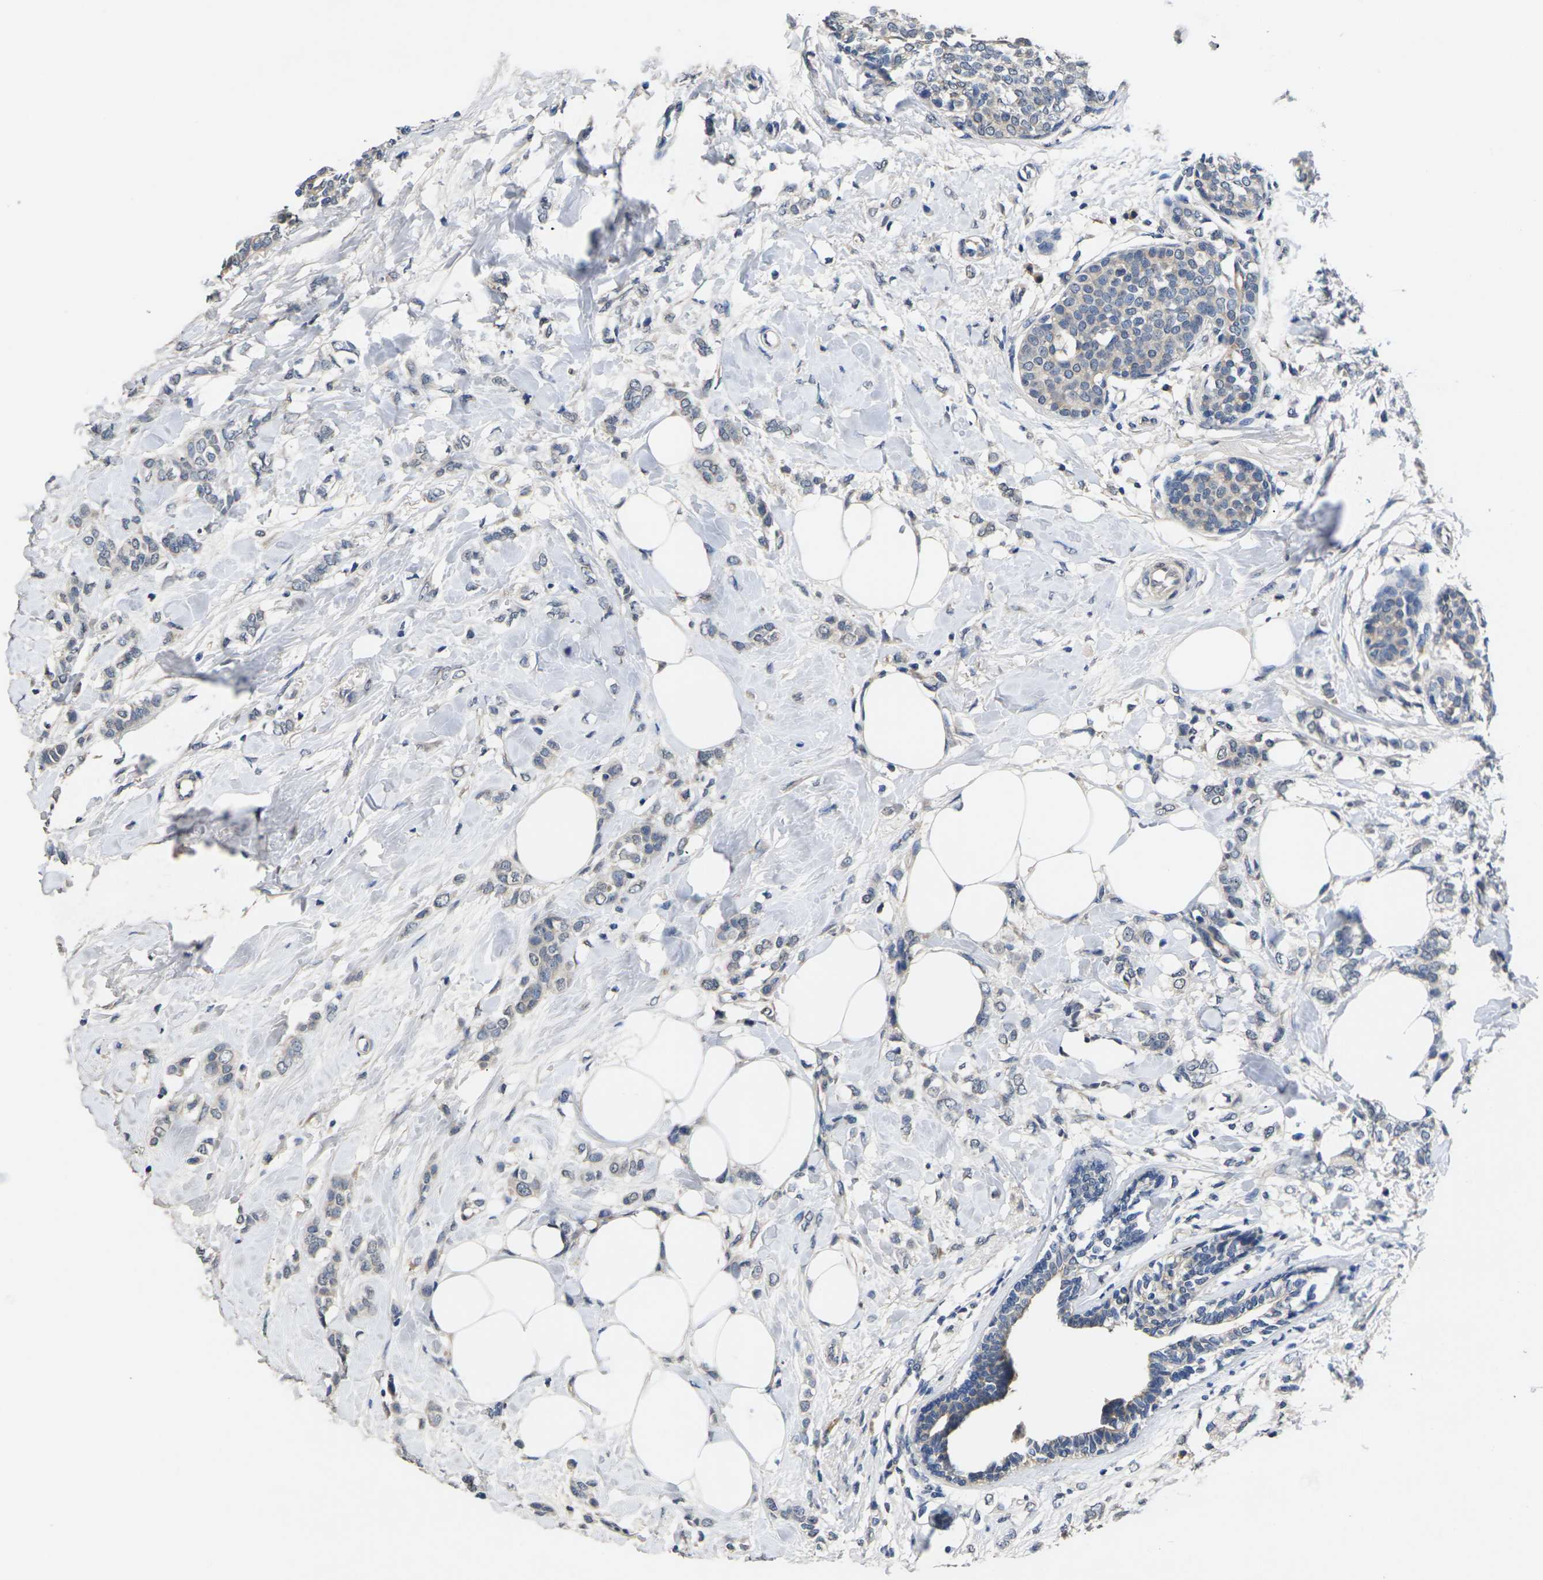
{"staining": {"intensity": "weak", "quantity": "<25%", "location": "cytoplasmic/membranous"}, "tissue": "breast cancer", "cell_type": "Tumor cells", "image_type": "cancer", "snomed": [{"axis": "morphology", "description": "Lobular carcinoma, in situ"}, {"axis": "morphology", "description": "Lobular carcinoma"}, {"axis": "topography", "description": "Breast"}], "caption": "An image of lobular carcinoma (breast) stained for a protein exhibits no brown staining in tumor cells.", "gene": "SLC2A2", "patient": {"sex": "female", "age": 41}}